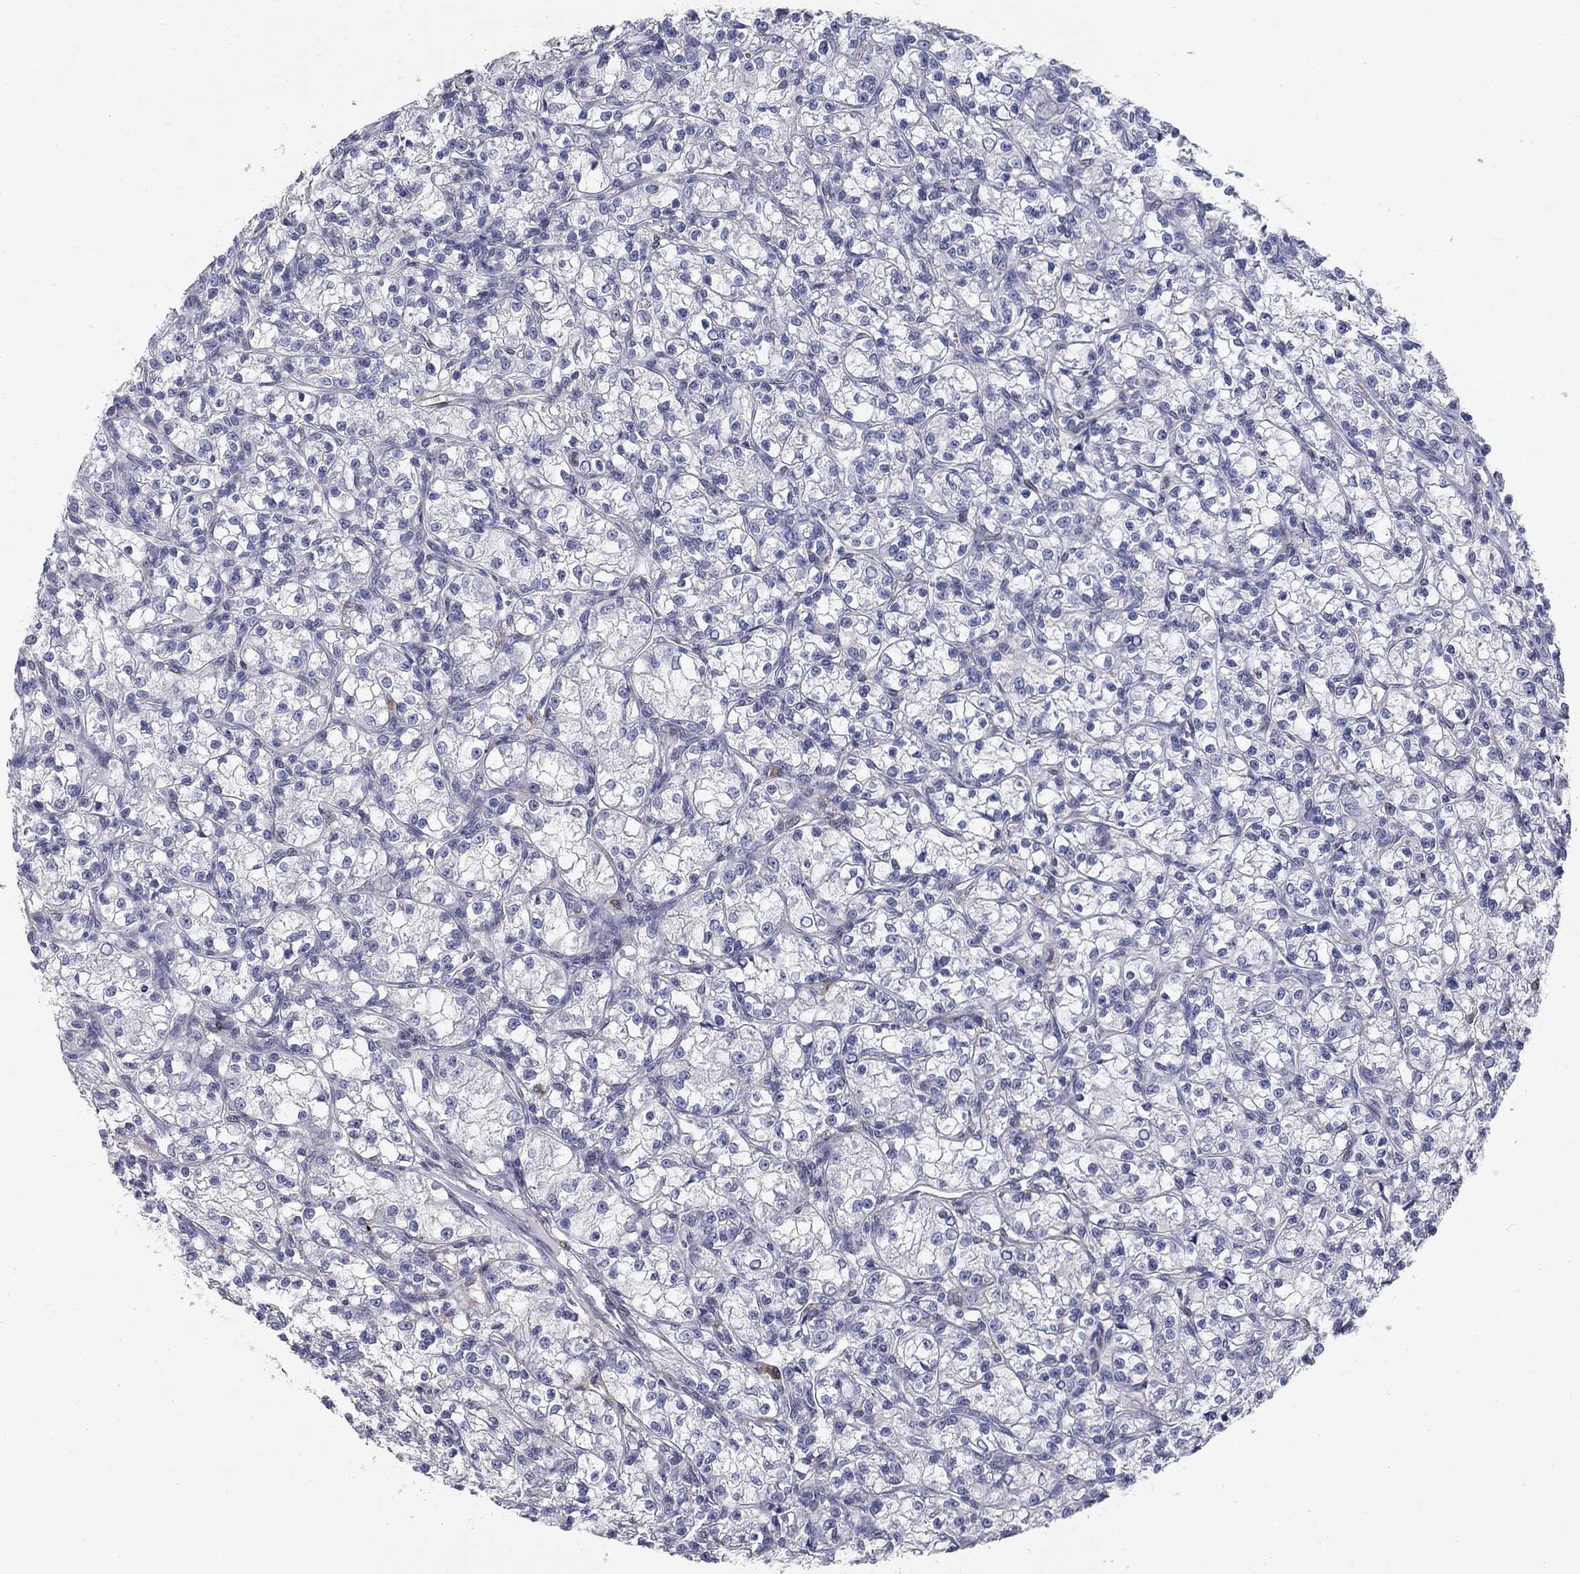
{"staining": {"intensity": "negative", "quantity": "none", "location": "none"}, "tissue": "renal cancer", "cell_type": "Tumor cells", "image_type": "cancer", "snomed": [{"axis": "morphology", "description": "Adenocarcinoma, NOS"}, {"axis": "topography", "description": "Kidney"}], "caption": "IHC of human renal adenocarcinoma exhibits no staining in tumor cells. Brightfield microscopy of immunohistochemistry (IHC) stained with DAB (3,3'-diaminobenzidine) (brown) and hematoxylin (blue), captured at high magnification.", "gene": "NTRK2", "patient": {"sex": "female", "age": 59}}